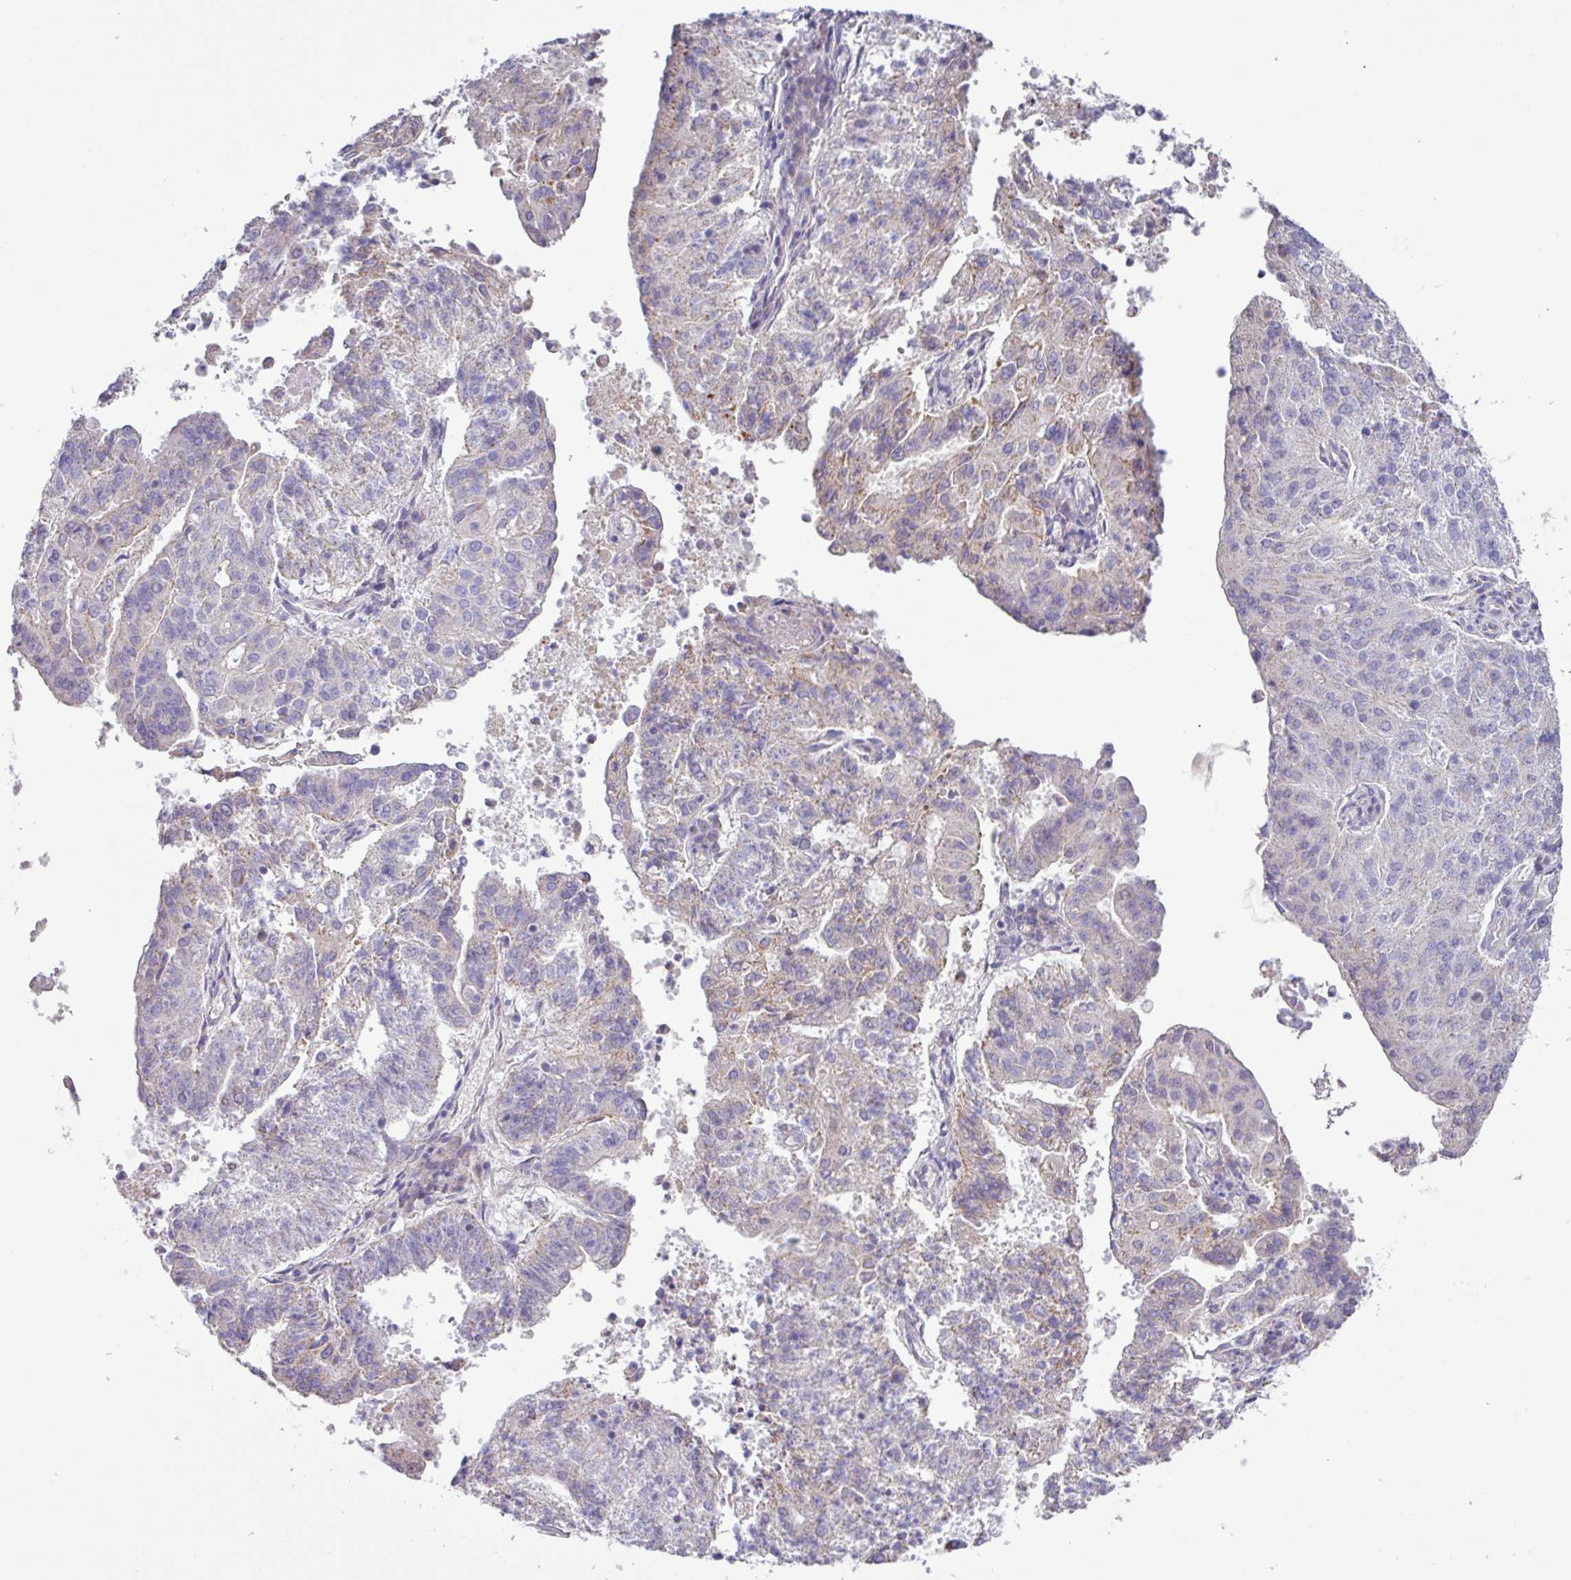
{"staining": {"intensity": "negative", "quantity": "none", "location": "none"}, "tissue": "endometrial cancer", "cell_type": "Tumor cells", "image_type": "cancer", "snomed": [{"axis": "morphology", "description": "Adenocarcinoma, NOS"}, {"axis": "topography", "description": "Endometrium"}], "caption": "Immunohistochemistry histopathology image of endometrial cancer stained for a protein (brown), which demonstrates no expression in tumor cells. Brightfield microscopy of IHC stained with DAB (brown) and hematoxylin (blue), captured at high magnification.", "gene": "RGS16", "patient": {"sex": "female", "age": 82}}